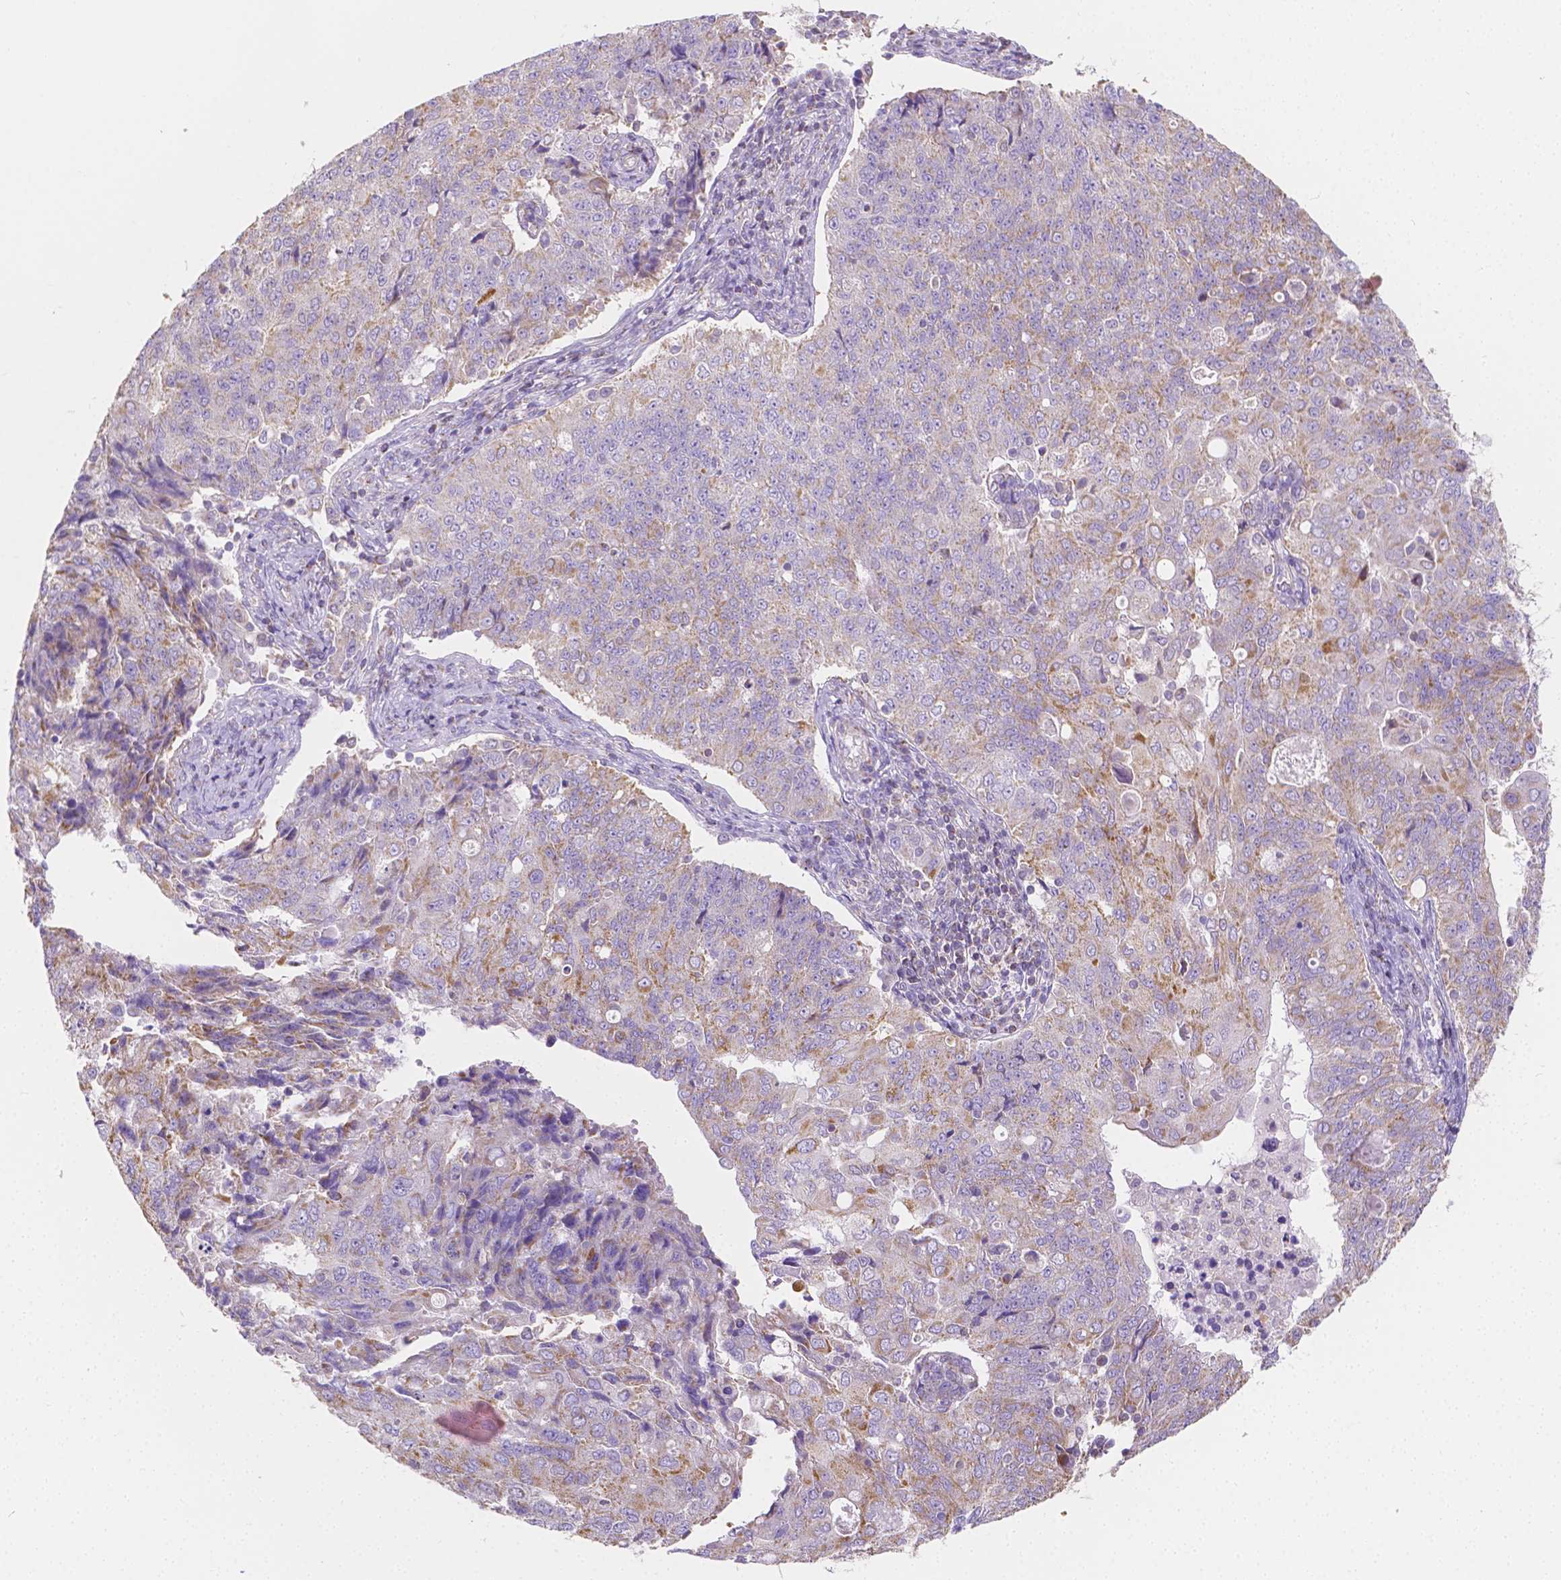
{"staining": {"intensity": "moderate", "quantity": "<25%", "location": "cytoplasmic/membranous"}, "tissue": "endometrial cancer", "cell_type": "Tumor cells", "image_type": "cancer", "snomed": [{"axis": "morphology", "description": "Adenocarcinoma, NOS"}, {"axis": "topography", "description": "Endometrium"}], "caption": "A micrograph of adenocarcinoma (endometrial) stained for a protein reveals moderate cytoplasmic/membranous brown staining in tumor cells. The protein of interest is shown in brown color, while the nuclei are stained blue.", "gene": "SGTB", "patient": {"sex": "female", "age": 43}}